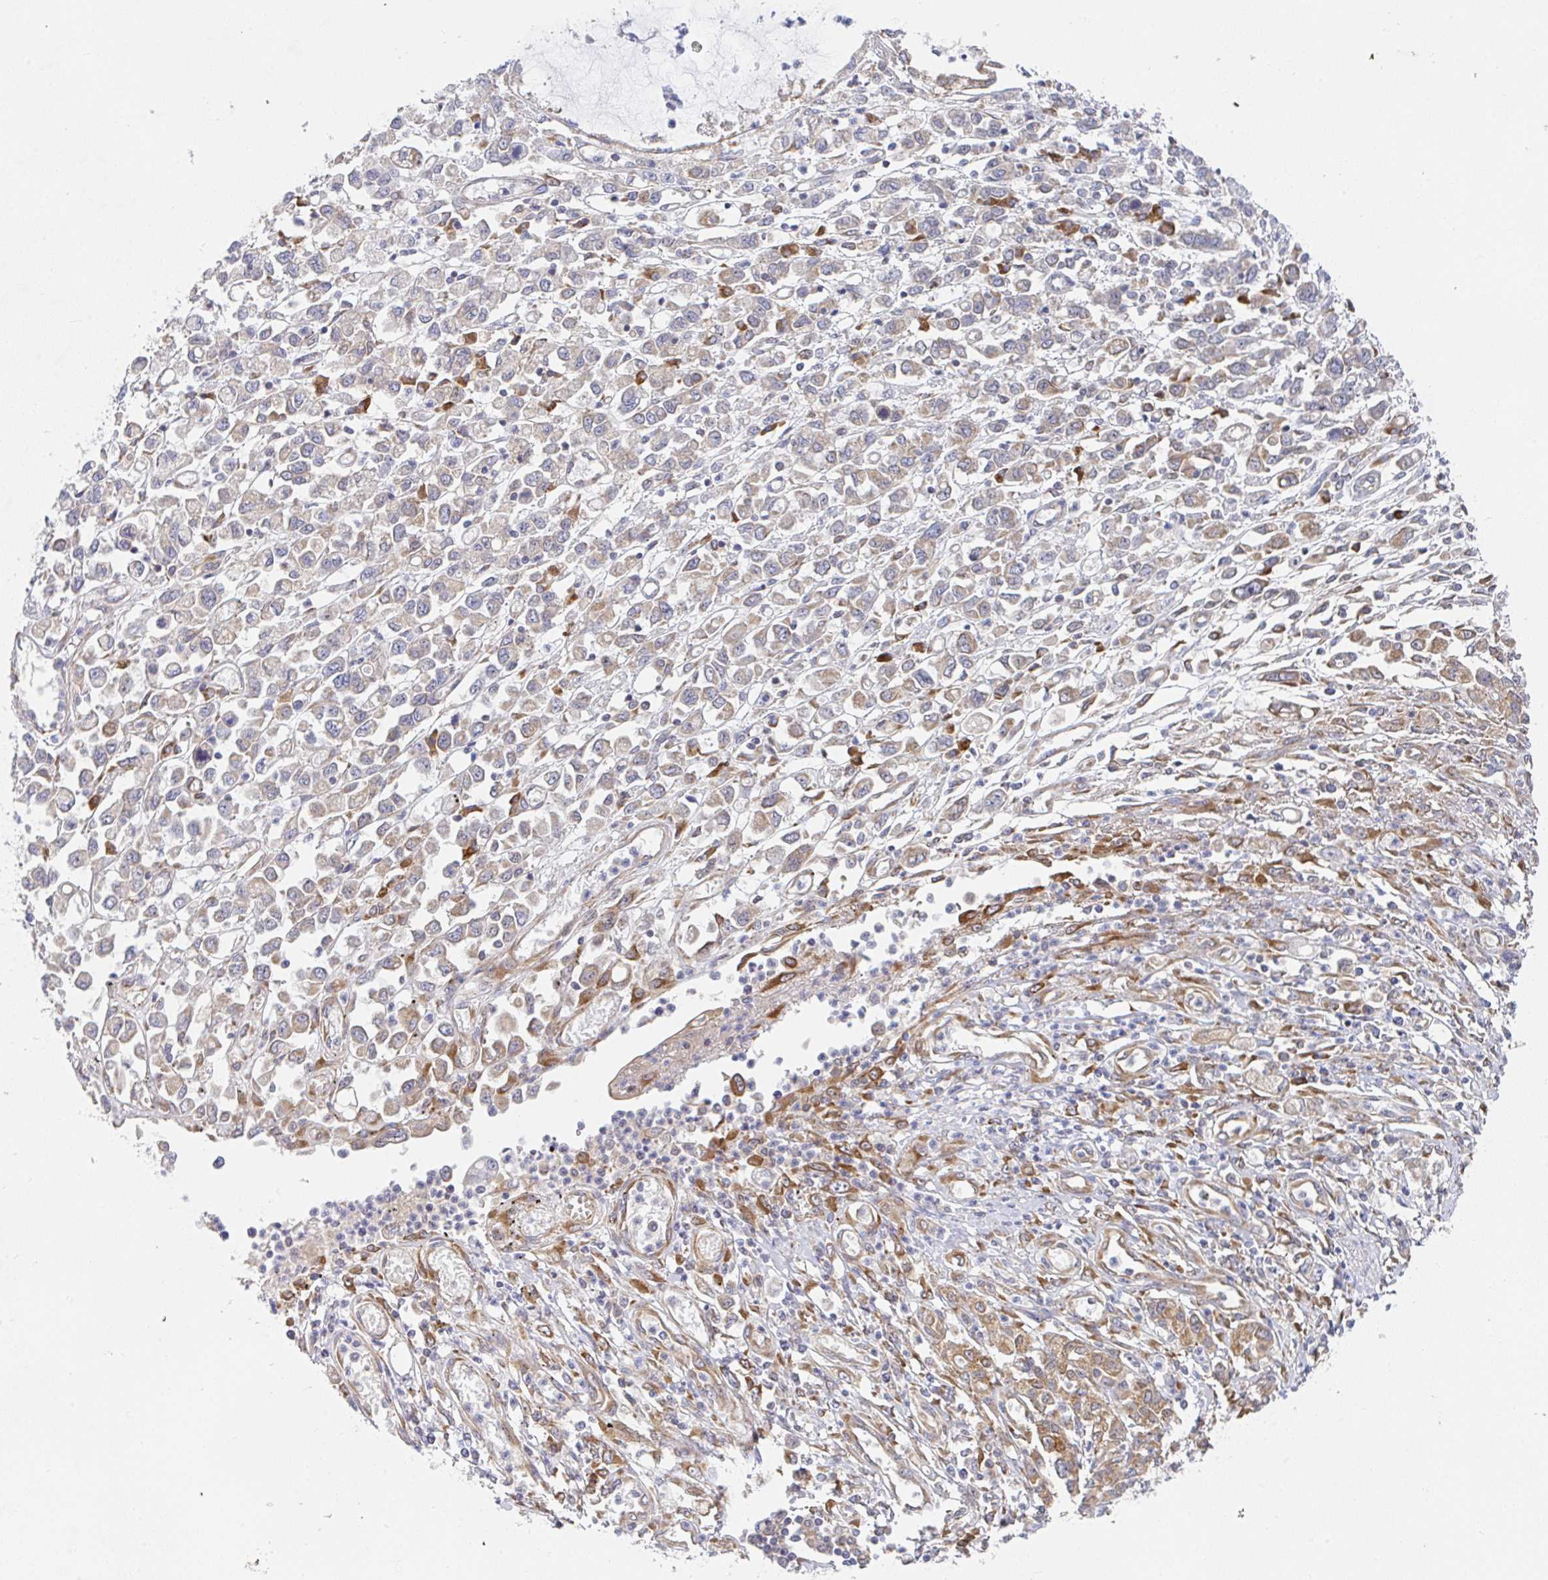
{"staining": {"intensity": "weak", "quantity": "25%-75%", "location": "cytoplasmic/membranous"}, "tissue": "stomach cancer", "cell_type": "Tumor cells", "image_type": "cancer", "snomed": [{"axis": "morphology", "description": "Adenocarcinoma, NOS"}, {"axis": "topography", "description": "Stomach"}], "caption": "A brown stain highlights weak cytoplasmic/membranous expression of a protein in human stomach cancer tumor cells.", "gene": "DERL2", "patient": {"sex": "female", "age": 76}}